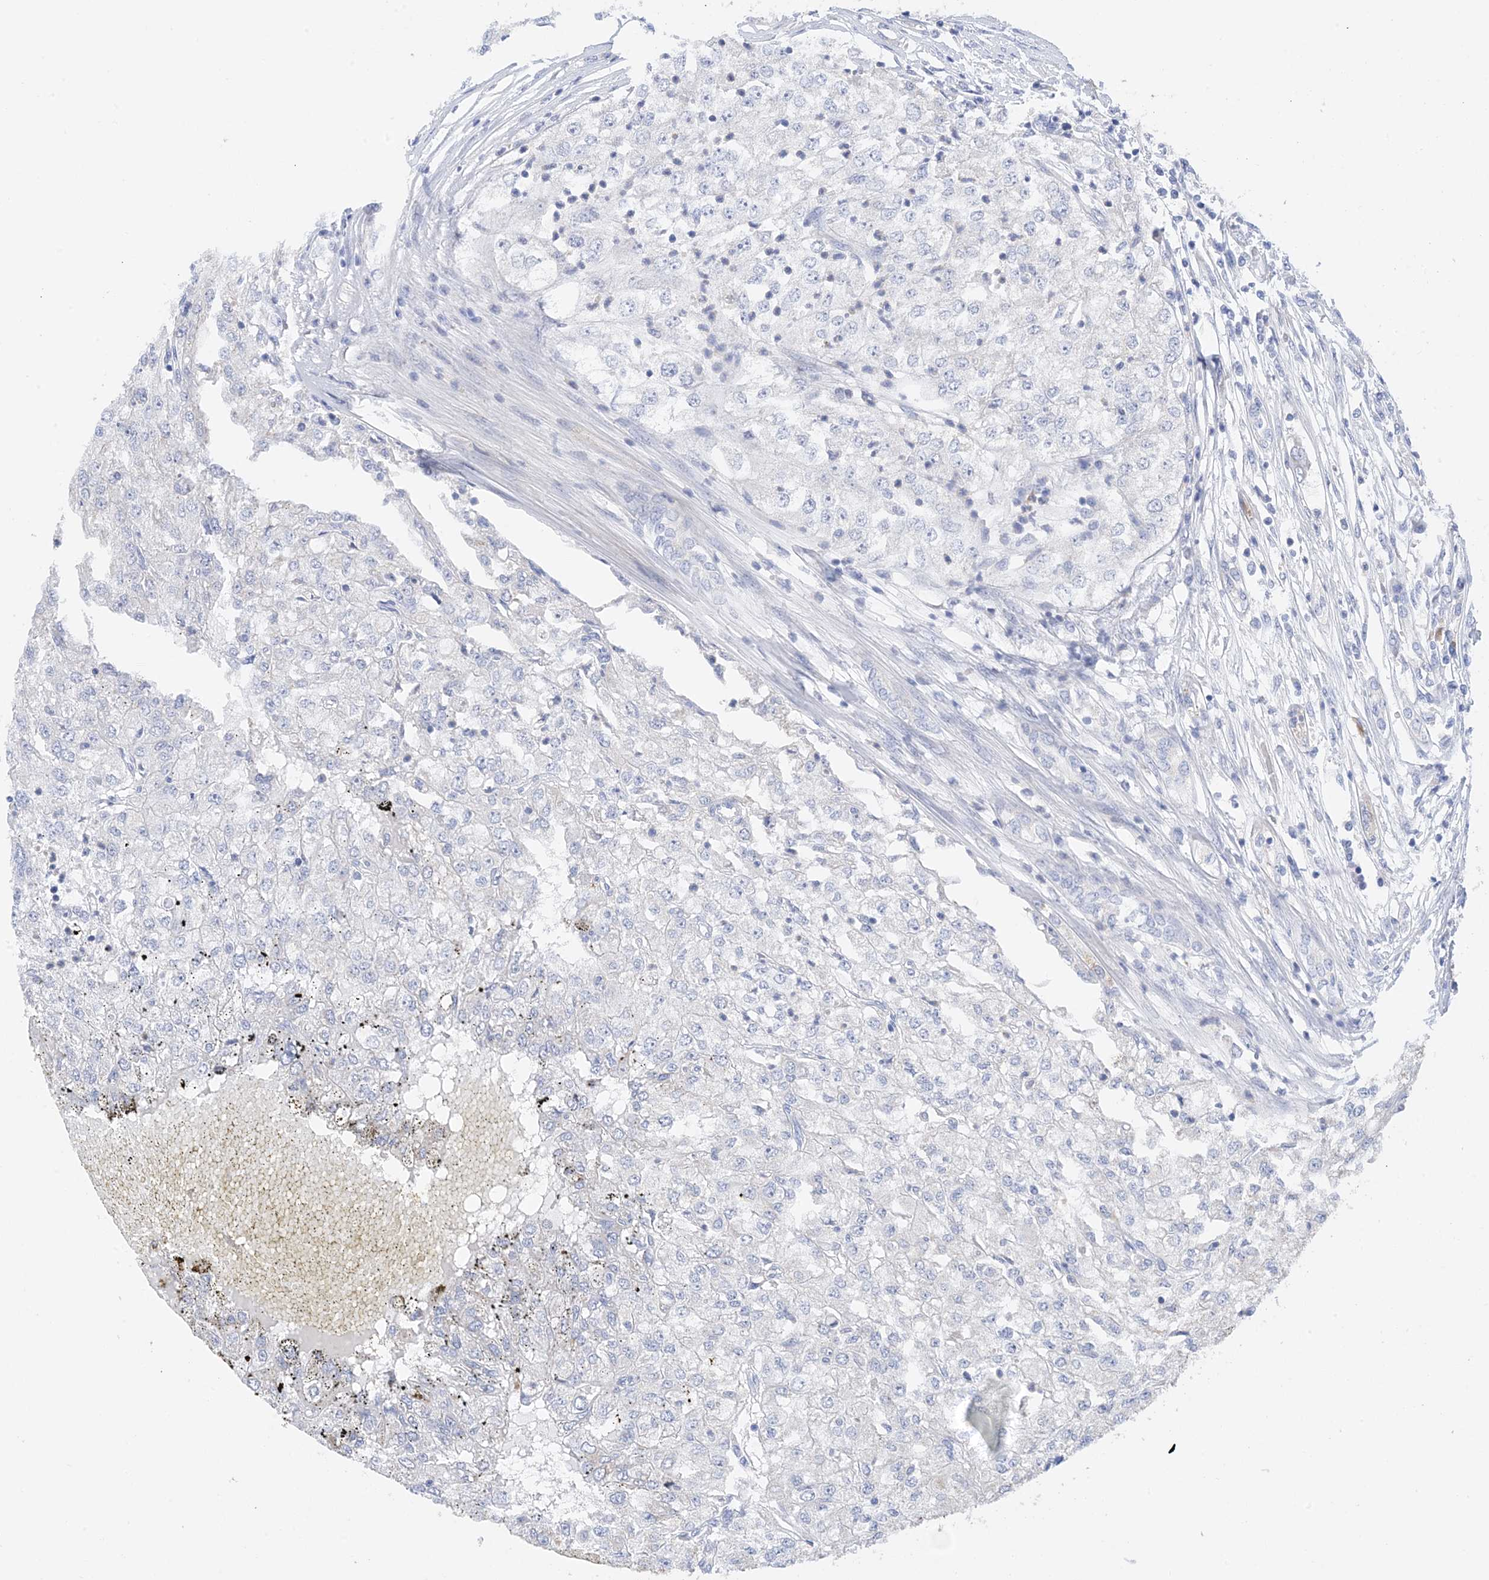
{"staining": {"intensity": "negative", "quantity": "none", "location": "none"}, "tissue": "renal cancer", "cell_type": "Tumor cells", "image_type": "cancer", "snomed": [{"axis": "morphology", "description": "Adenocarcinoma, NOS"}, {"axis": "topography", "description": "Kidney"}], "caption": "This is an immunohistochemistry (IHC) photomicrograph of human renal adenocarcinoma. There is no expression in tumor cells.", "gene": "PLK4", "patient": {"sex": "female", "age": 54}}